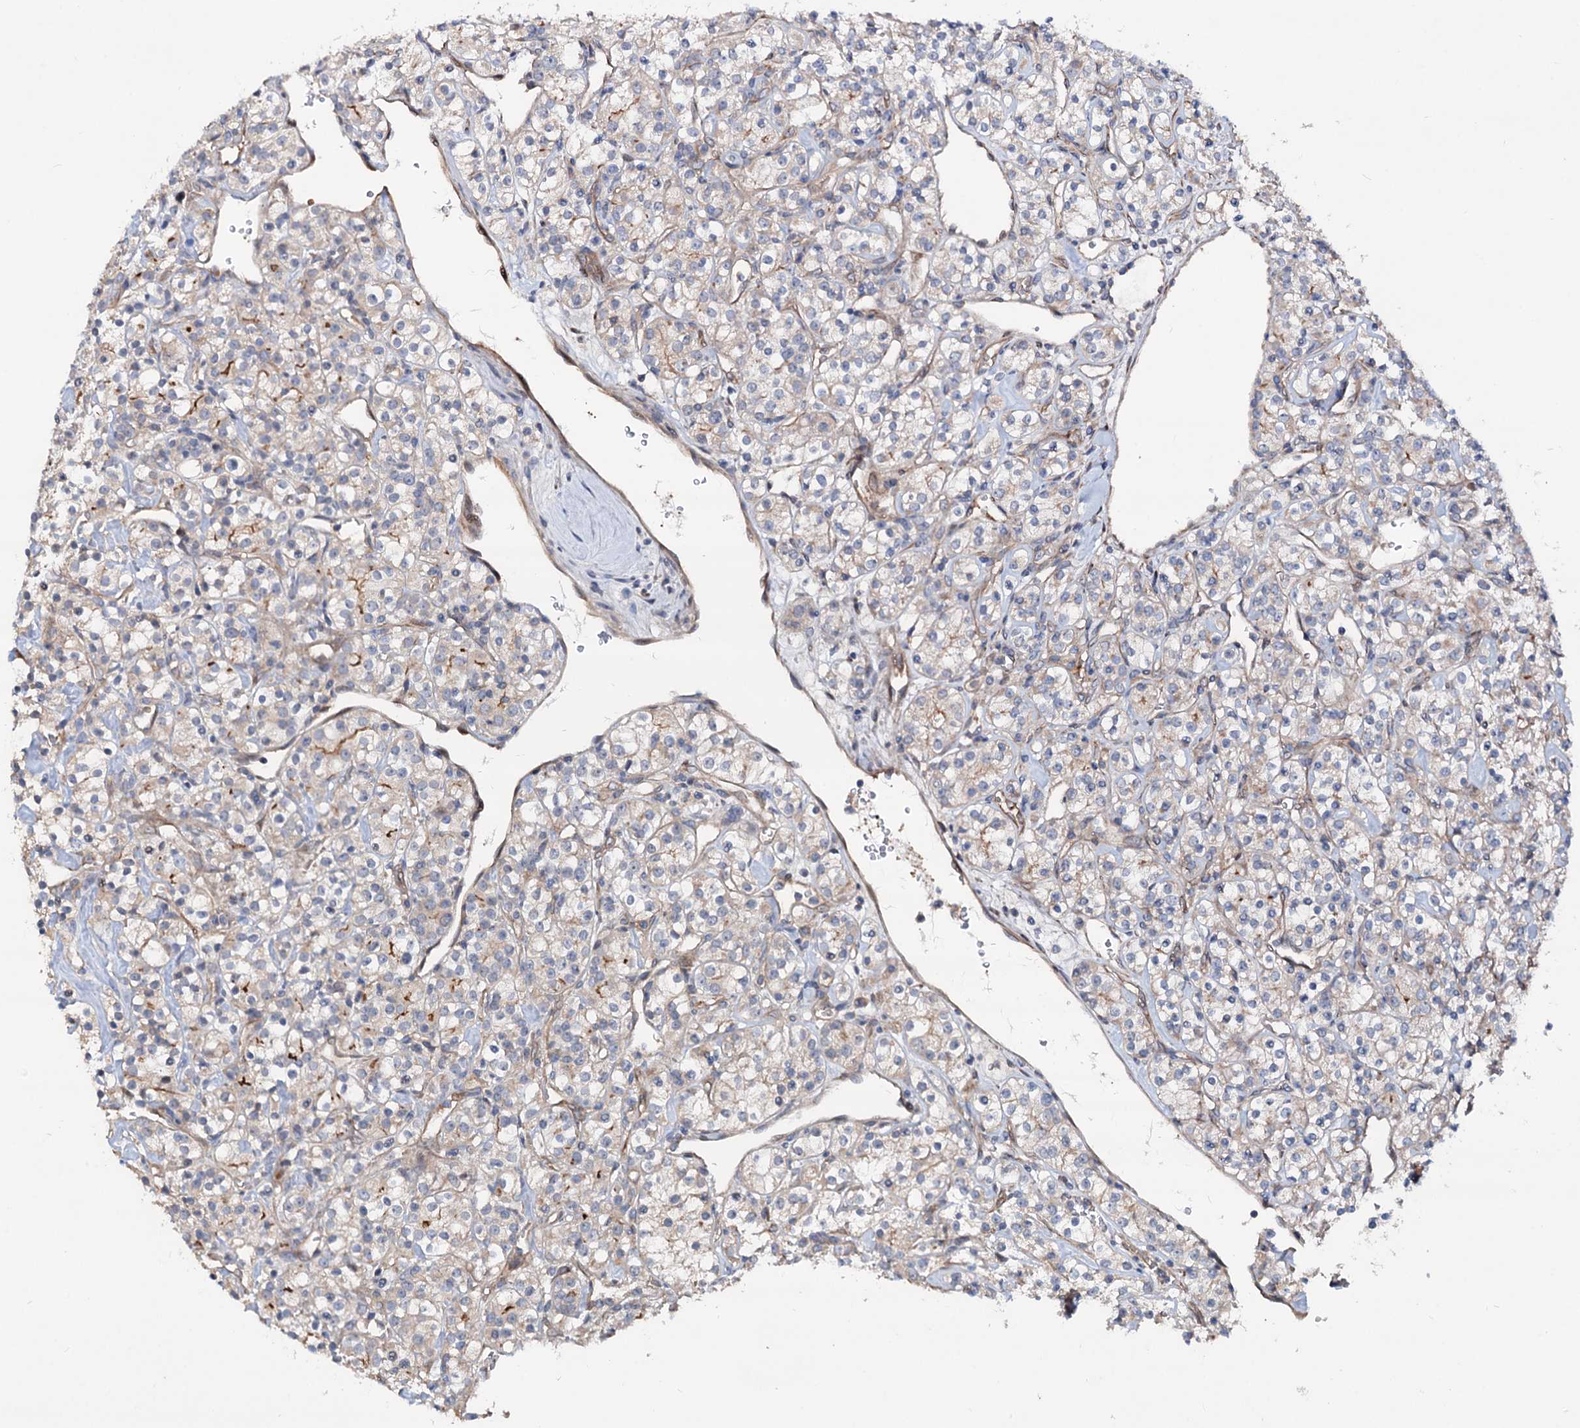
{"staining": {"intensity": "weak", "quantity": "<25%", "location": "cytoplasmic/membranous"}, "tissue": "renal cancer", "cell_type": "Tumor cells", "image_type": "cancer", "snomed": [{"axis": "morphology", "description": "Adenocarcinoma, NOS"}, {"axis": "topography", "description": "Kidney"}], "caption": "Immunohistochemistry histopathology image of renal cancer (adenocarcinoma) stained for a protein (brown), which shows no positivity in tumor cells.", "gene": "PTDSS2", "patient": {"sex": "male", "age": 77}}